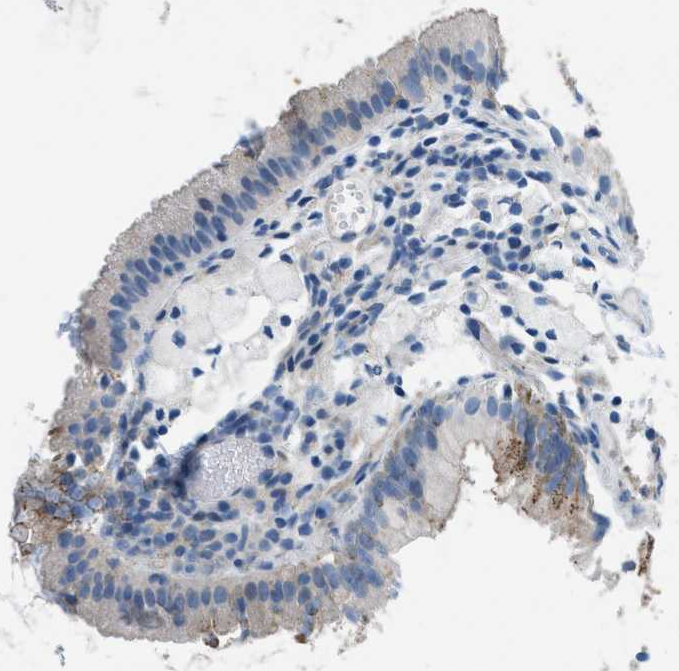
{"staining": {"intensity": "negative", "quantity": "none", "location": "none"}, "tissue": "gallbladder", "cell_type": "Glandular cells", "image_type": "normal", "snomed": [{"axis": "morphology", "description": "Normal tissue, NOS"}, {"axis": "topography", "description": "Gallbladder"}], "caption": "IHC of normal human gallbladder demonstrates no expression in glandular cells.", "gene": "MFSD13A", "patient": {"sex": "female", "age": 26}}